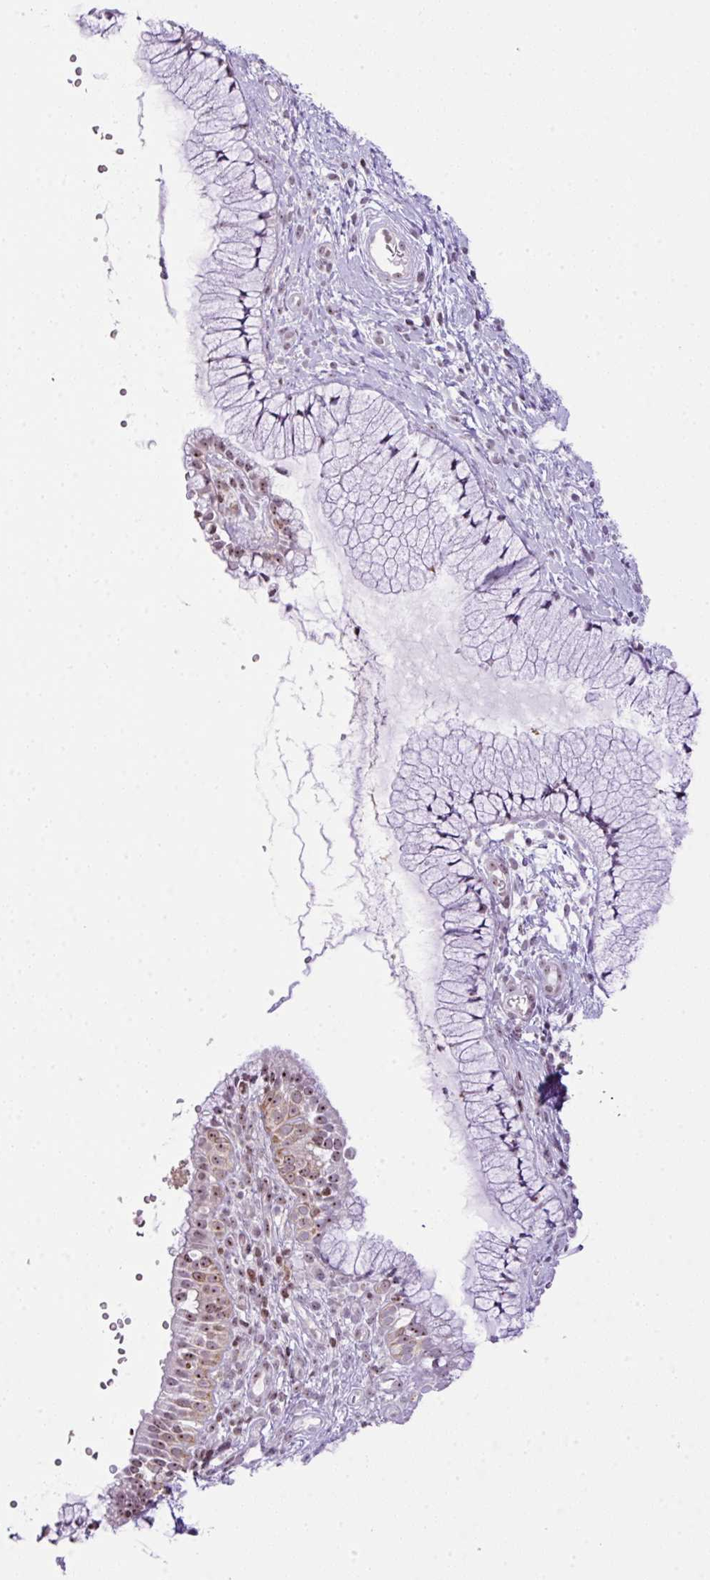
{"staining": {"intensity": "weak", "quantity": "25%-75%", "location": "nuclear"}, "tissue": "cervix", "cell_type": "Glandular cells", "image_type": "normal", "snomed": [{"axis": "morphology", "description": "Normal tissue, NOS"}, {"axis": "topography", "description": "Cervix"}], "caption": "DAB immunohistochemical staining of unremarkable human cervix reveals weak nuclear protein expression in about 25%-75% of glandular cells. The staining is performed using DAB brown chromogen to label protein expression. The nuclei are counter-stained blue using hematoxylin.", "gene": "CCDC137", "patient": {"sex": "female", "age": 36}}